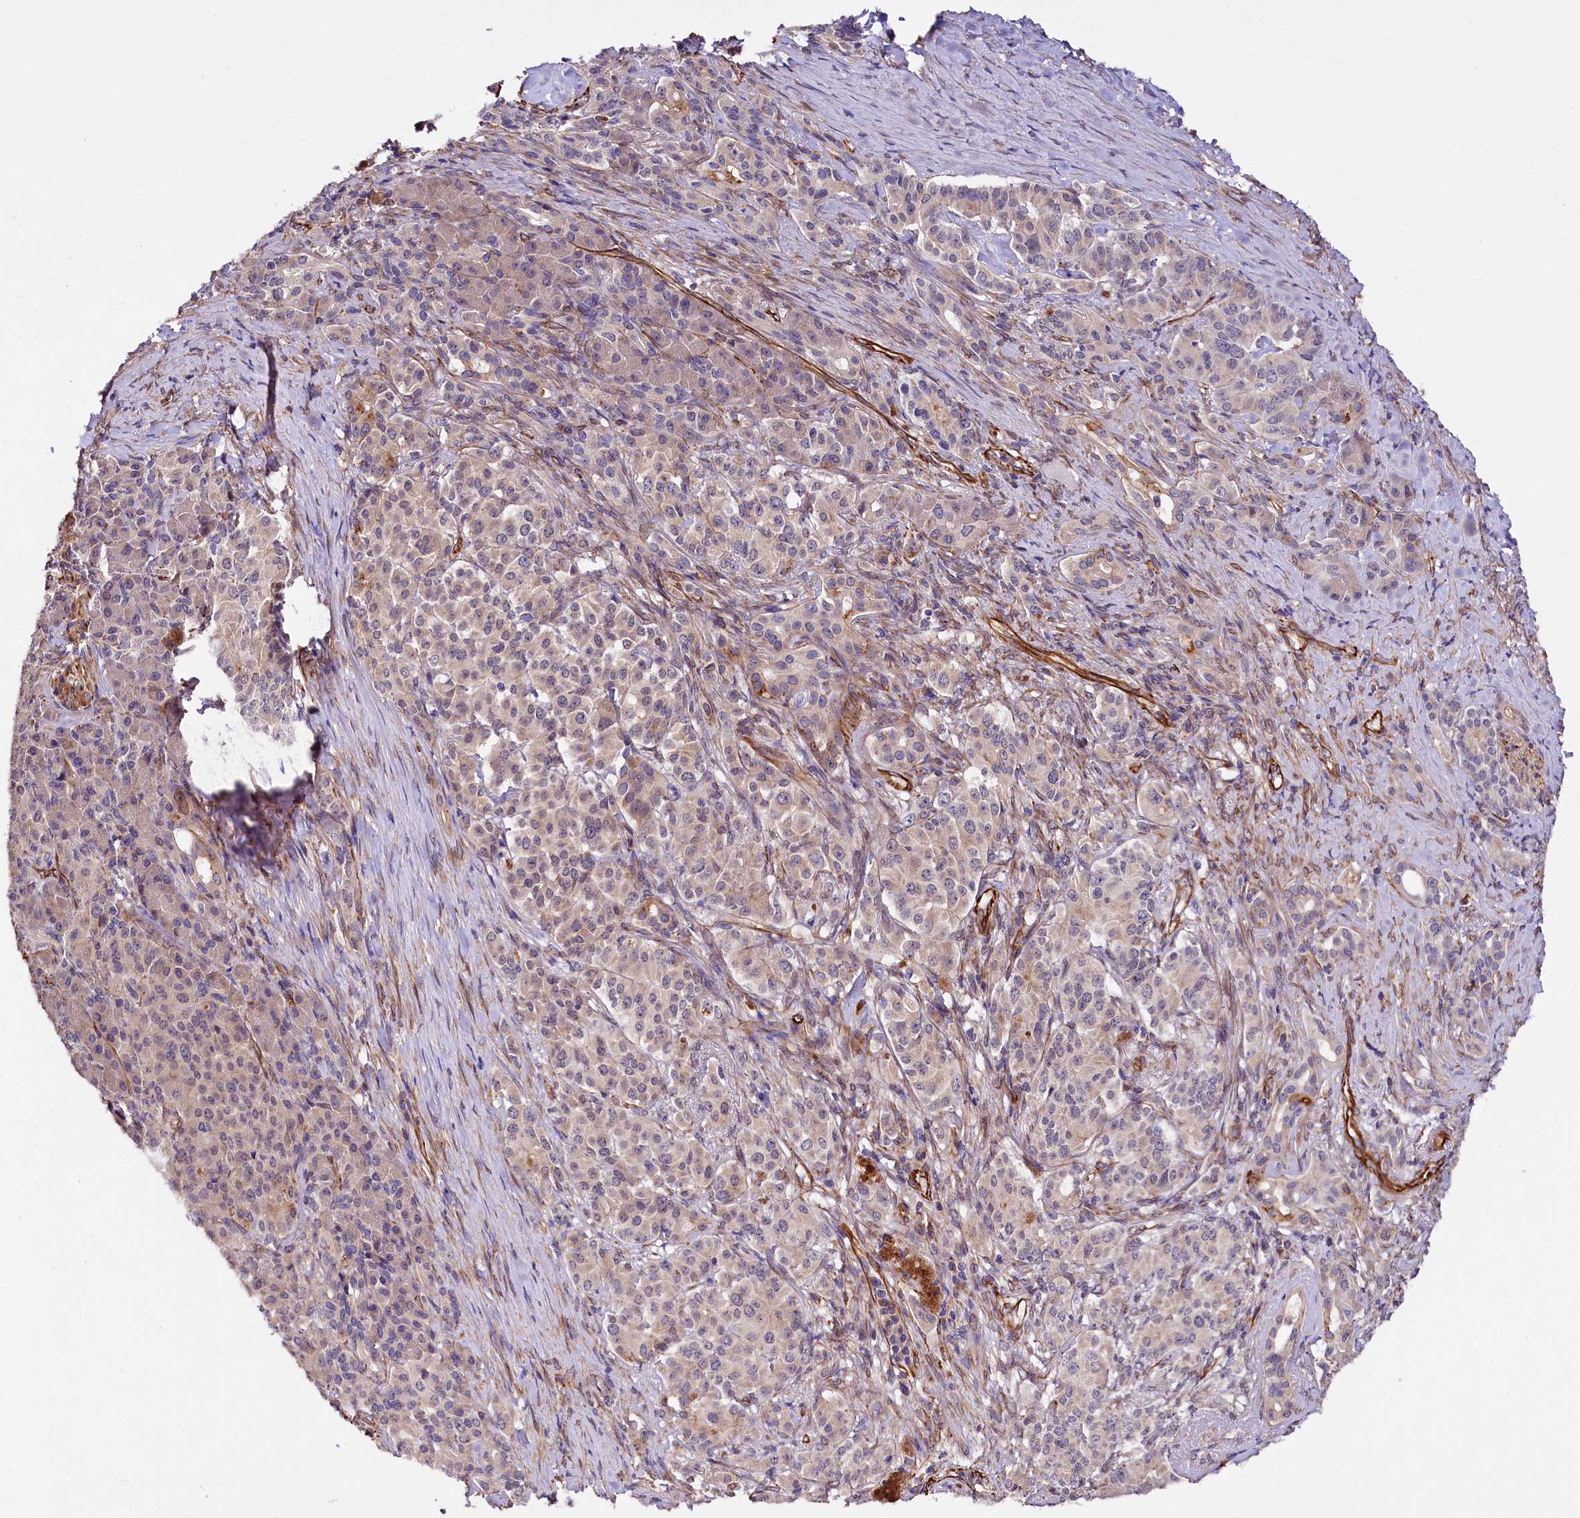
{"staining": {"intensity": "weak", "quantity": "25%-75%", "location": "cytoplasmic/membranous"}, "tissue": "pancreatic cancer", "cell_type": "Tumor cells", "image_type": "cancer", "snomed": [{"axis": "morphology", "description": "Adenocarcinoma, NOS"}, {"axis": "topography", "description": "Pancreas"}], "caption": "Immunohistochemistry staining of pancreatic cancer (adenocarcinoma), which shows low levels of weak cytoplasmic/membranous staining in about 25%-75% of tumor cells indicating weak cytoplasmic/membranous protein positivity. The staining was performed using DAB (brown) for protein detection and nuclei were counterstained in hematoxylin (blue).", "gene": "TTC12", "patient": {"sex": "female", "age": 74}}